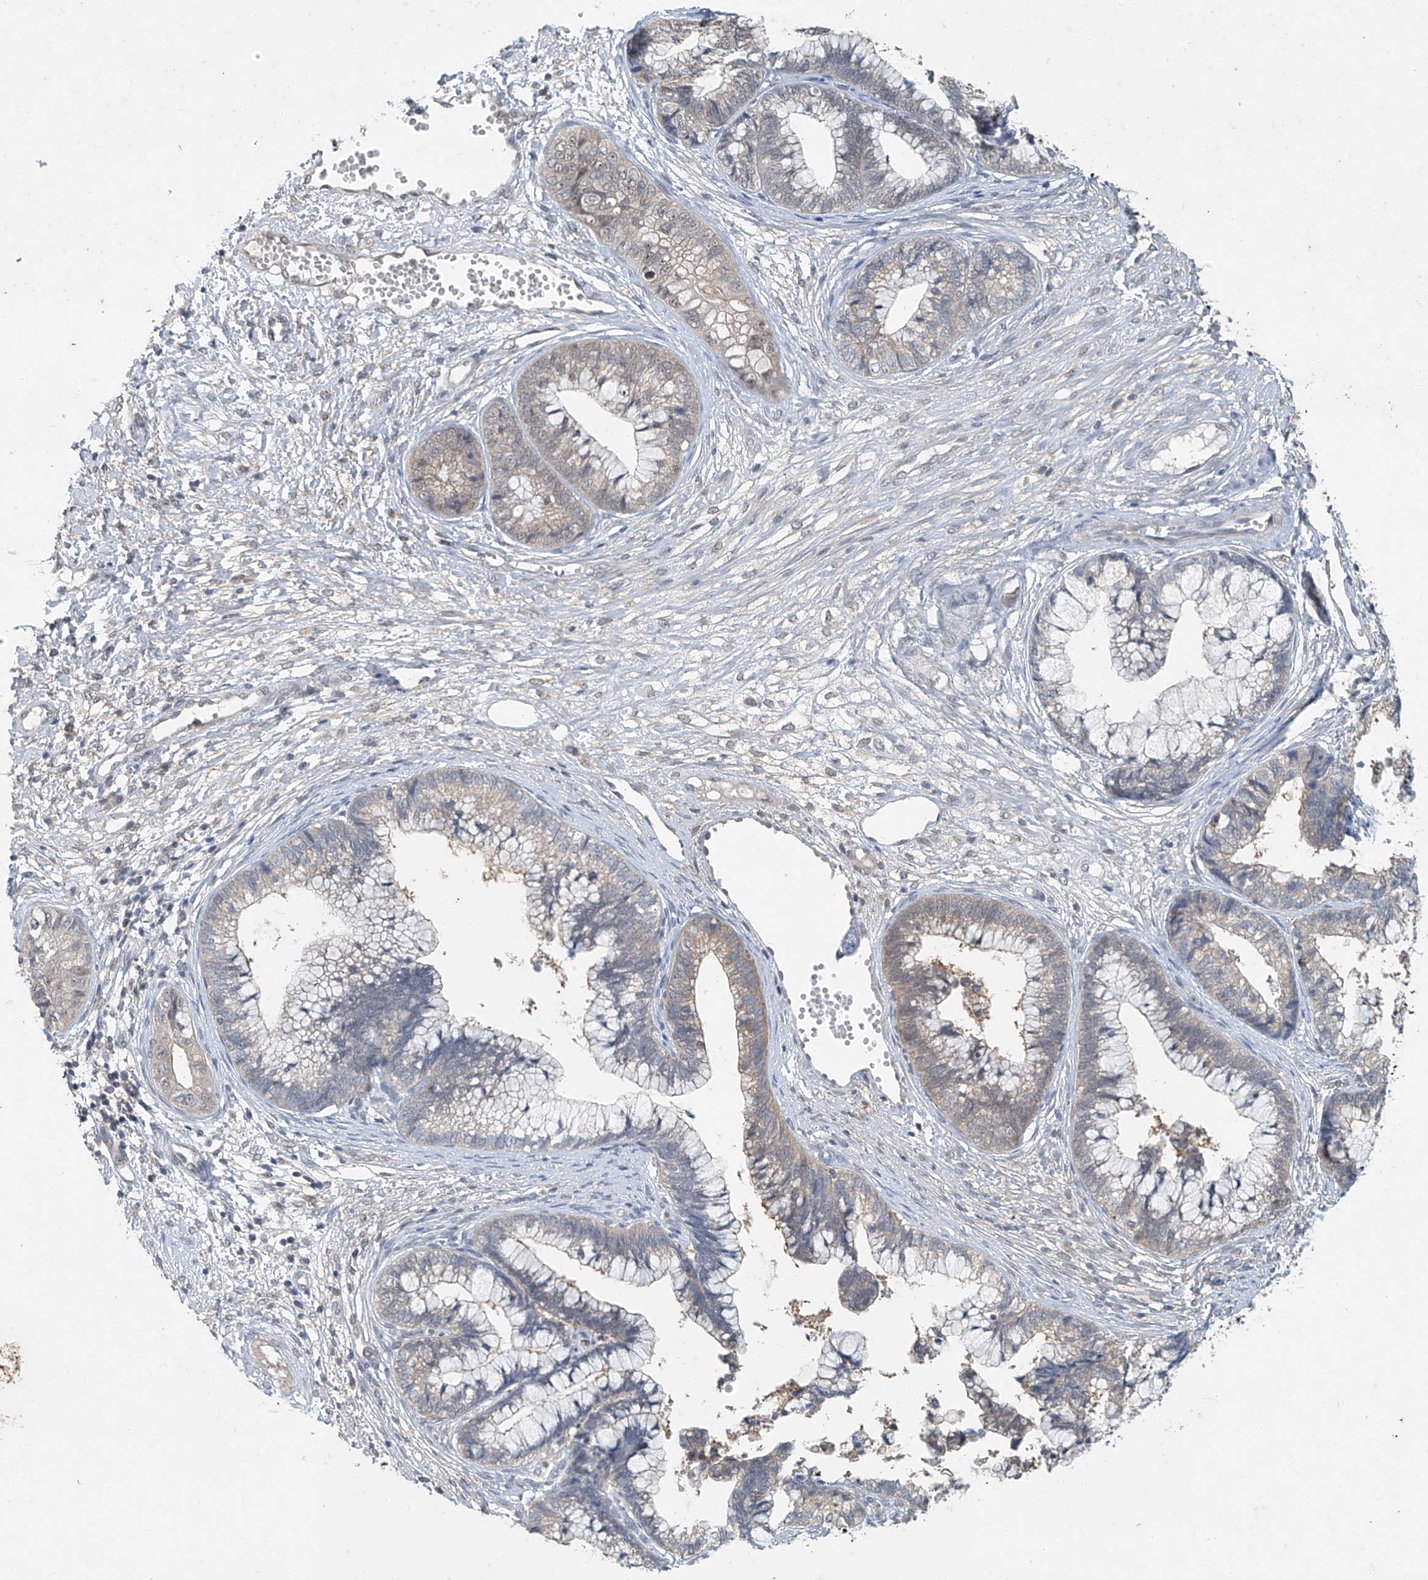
{"staining": {"intensity": "weak", "quantity": "<25%", "location": "nuclear"}, "tissue": "cervical cancer", "cell_type": "Tumor cells", "image_type": "cancer", "snomed": [{"axis": "morphology", "description": "Adenocarcinoma, NOS"}, {"axis": "topography", "description": "Cervix"}], "caption": "Immunohistochemistry of cervical cancer shows no expression in tumor cells.", "gene": "TAF8", "patient": {"sex": "female", "age": 44}}